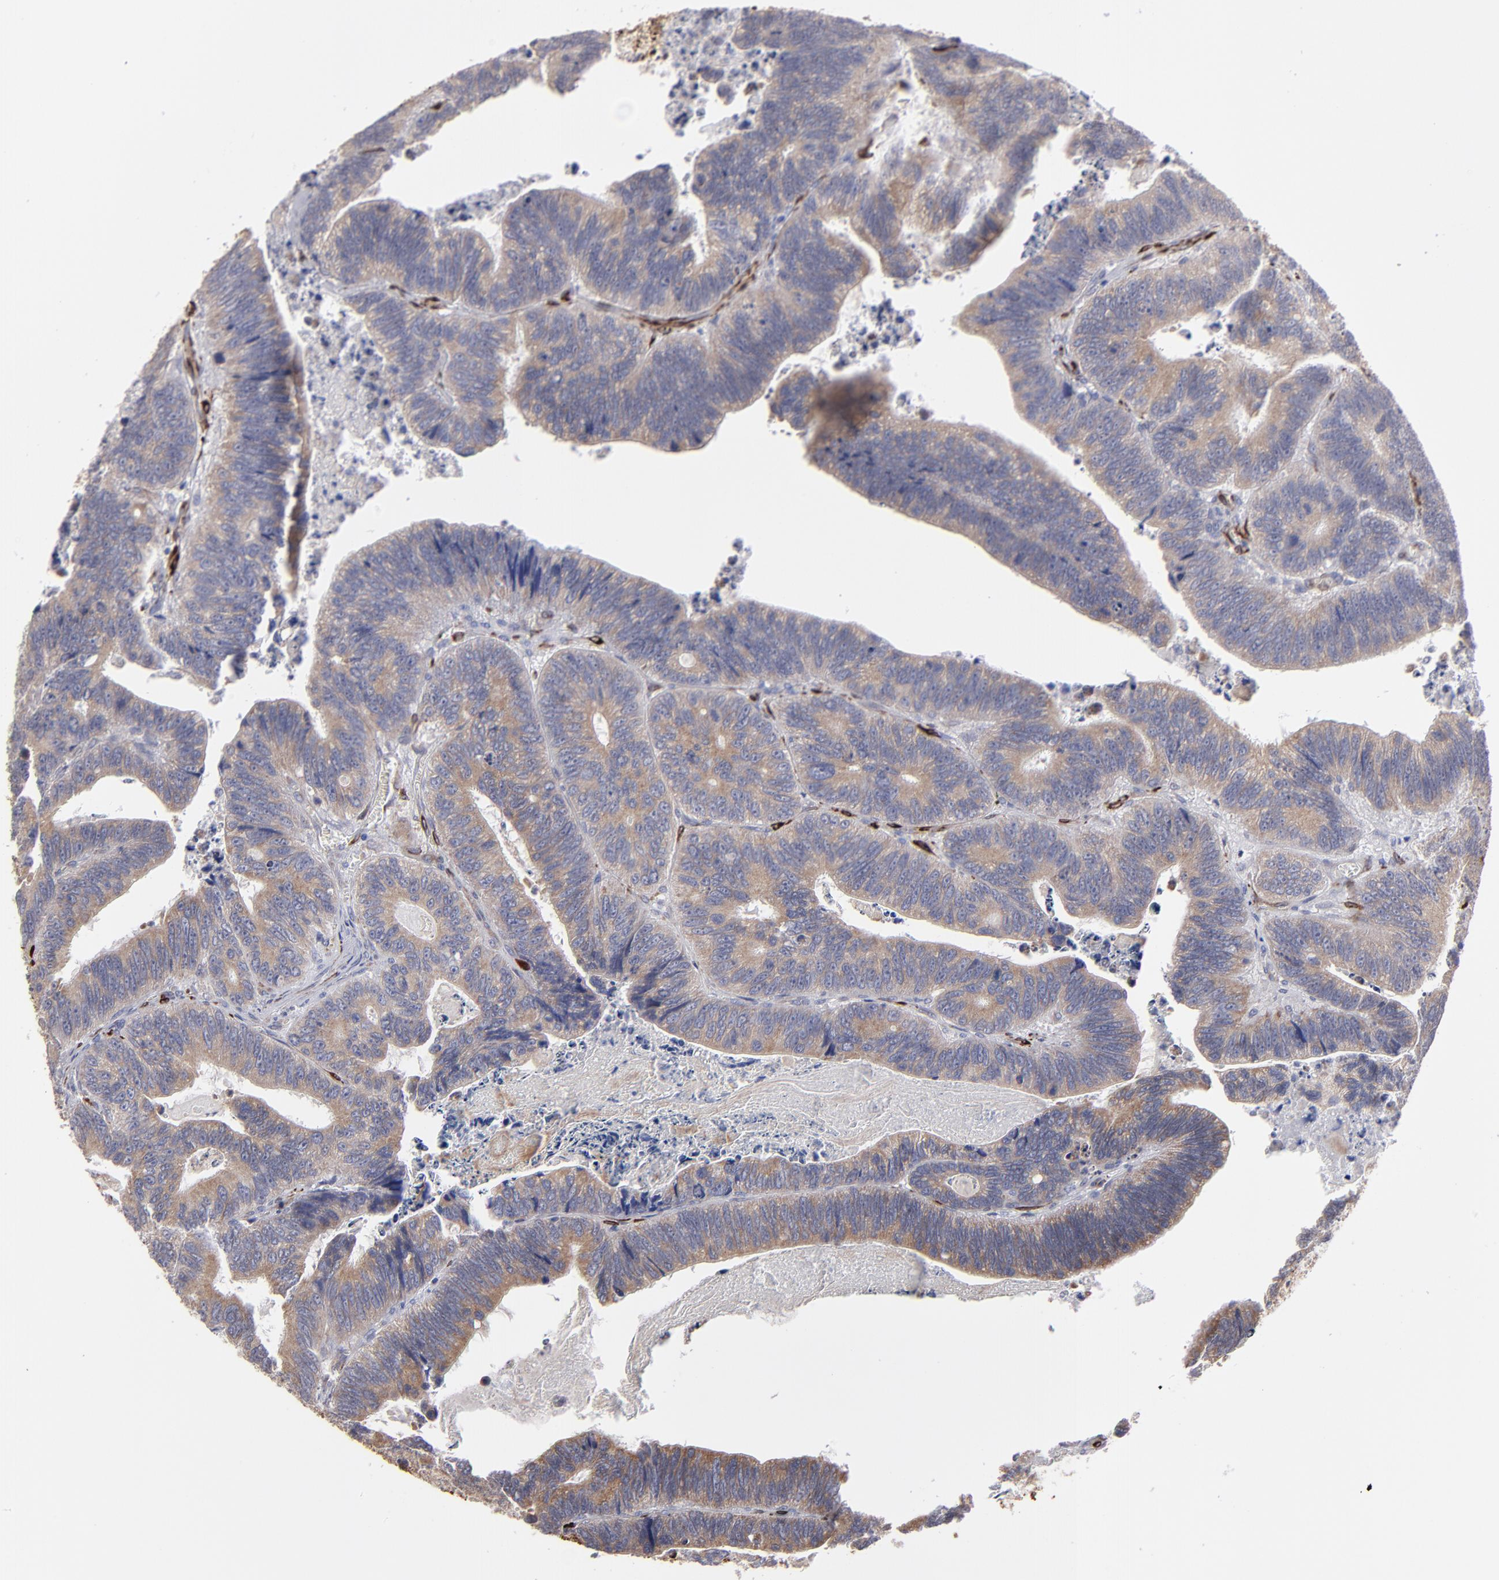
{"staining": {"intensity": "moderate", "quantity": ">75%", "location": "cytoplasmic/membranous"}, "tissue": "colorectal cancer", "cell_type": "Tumor cells", "image_type": "cancer", "snomed": [{"axis": "morphology", "description": "Adenocarcinoma, NOS"}, {"axis": "topography", "description": "Colon"}], "caption": "The micrograph reveals immunohistochemical staining of colorectal adenocarcinoma. There is moderate cytoplasmic/membranous expression is appreciated in about >75% of tumor cells. The protein is shown in brown color, while the nuclei are stained blue.", "gene": "SLMAP", "patient": {"sex": "male", "age": 72}}